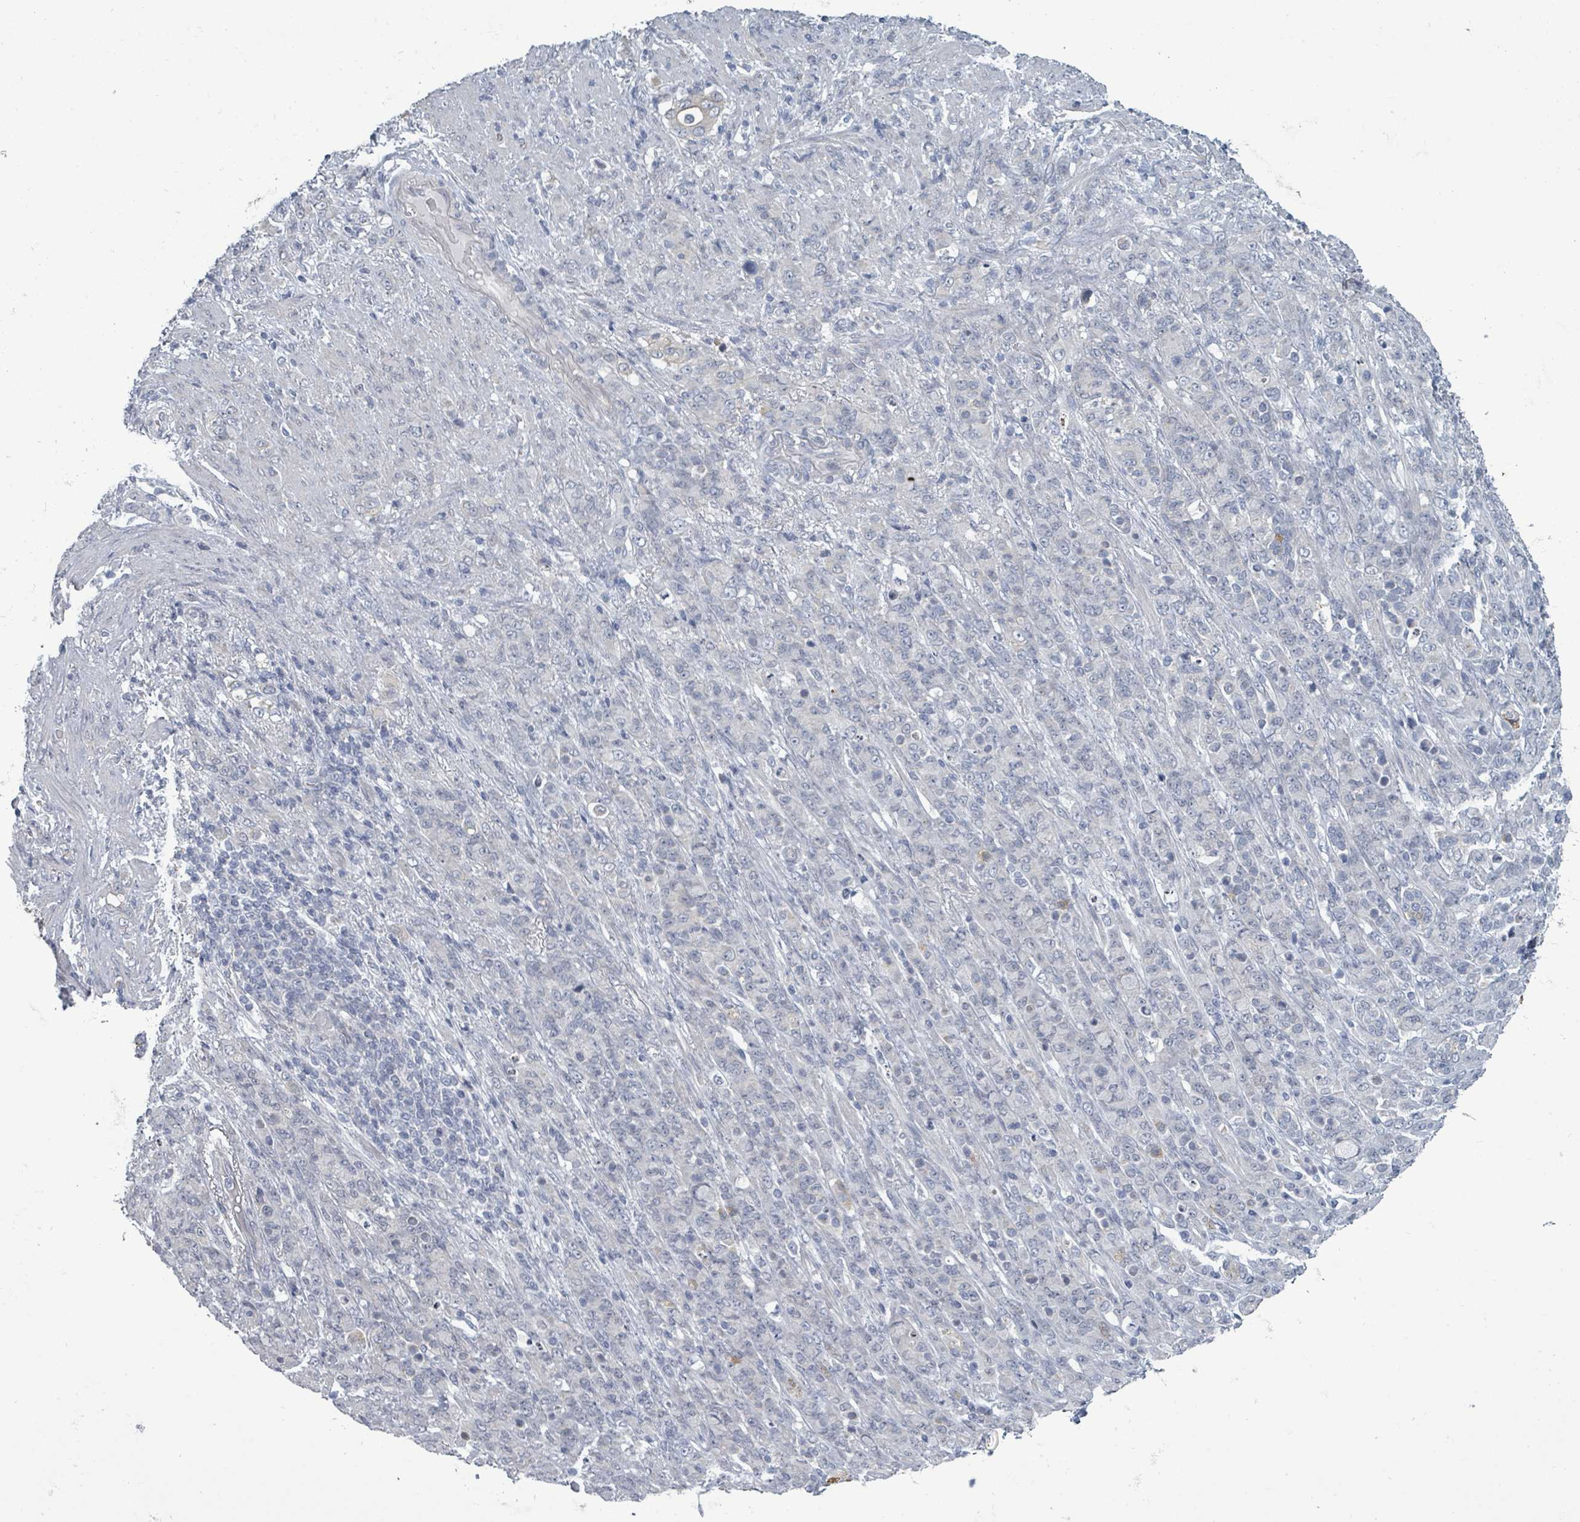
{"staining": {"intensity": "negative", "quantity": "none", "location": "none"}, "tissue": "stomach cancer", "cell_type": "Tumor cells", "image_type": "cancer", "snomed": [{"axis": "morphology", "description": "Adenocarcinoma, NOS"}, {"axis": "topography", "description": "Stomach"}], "caption": "This histopathology image is of stomach adenocarcinoma stained with immunohistochemistry (IHC) to label a protein in brown with the nuclei are counter-stained blue. There is no positivity in tumor cells.", "gene": "ASB12", "patient": {"sex": "female", "age": 79}}